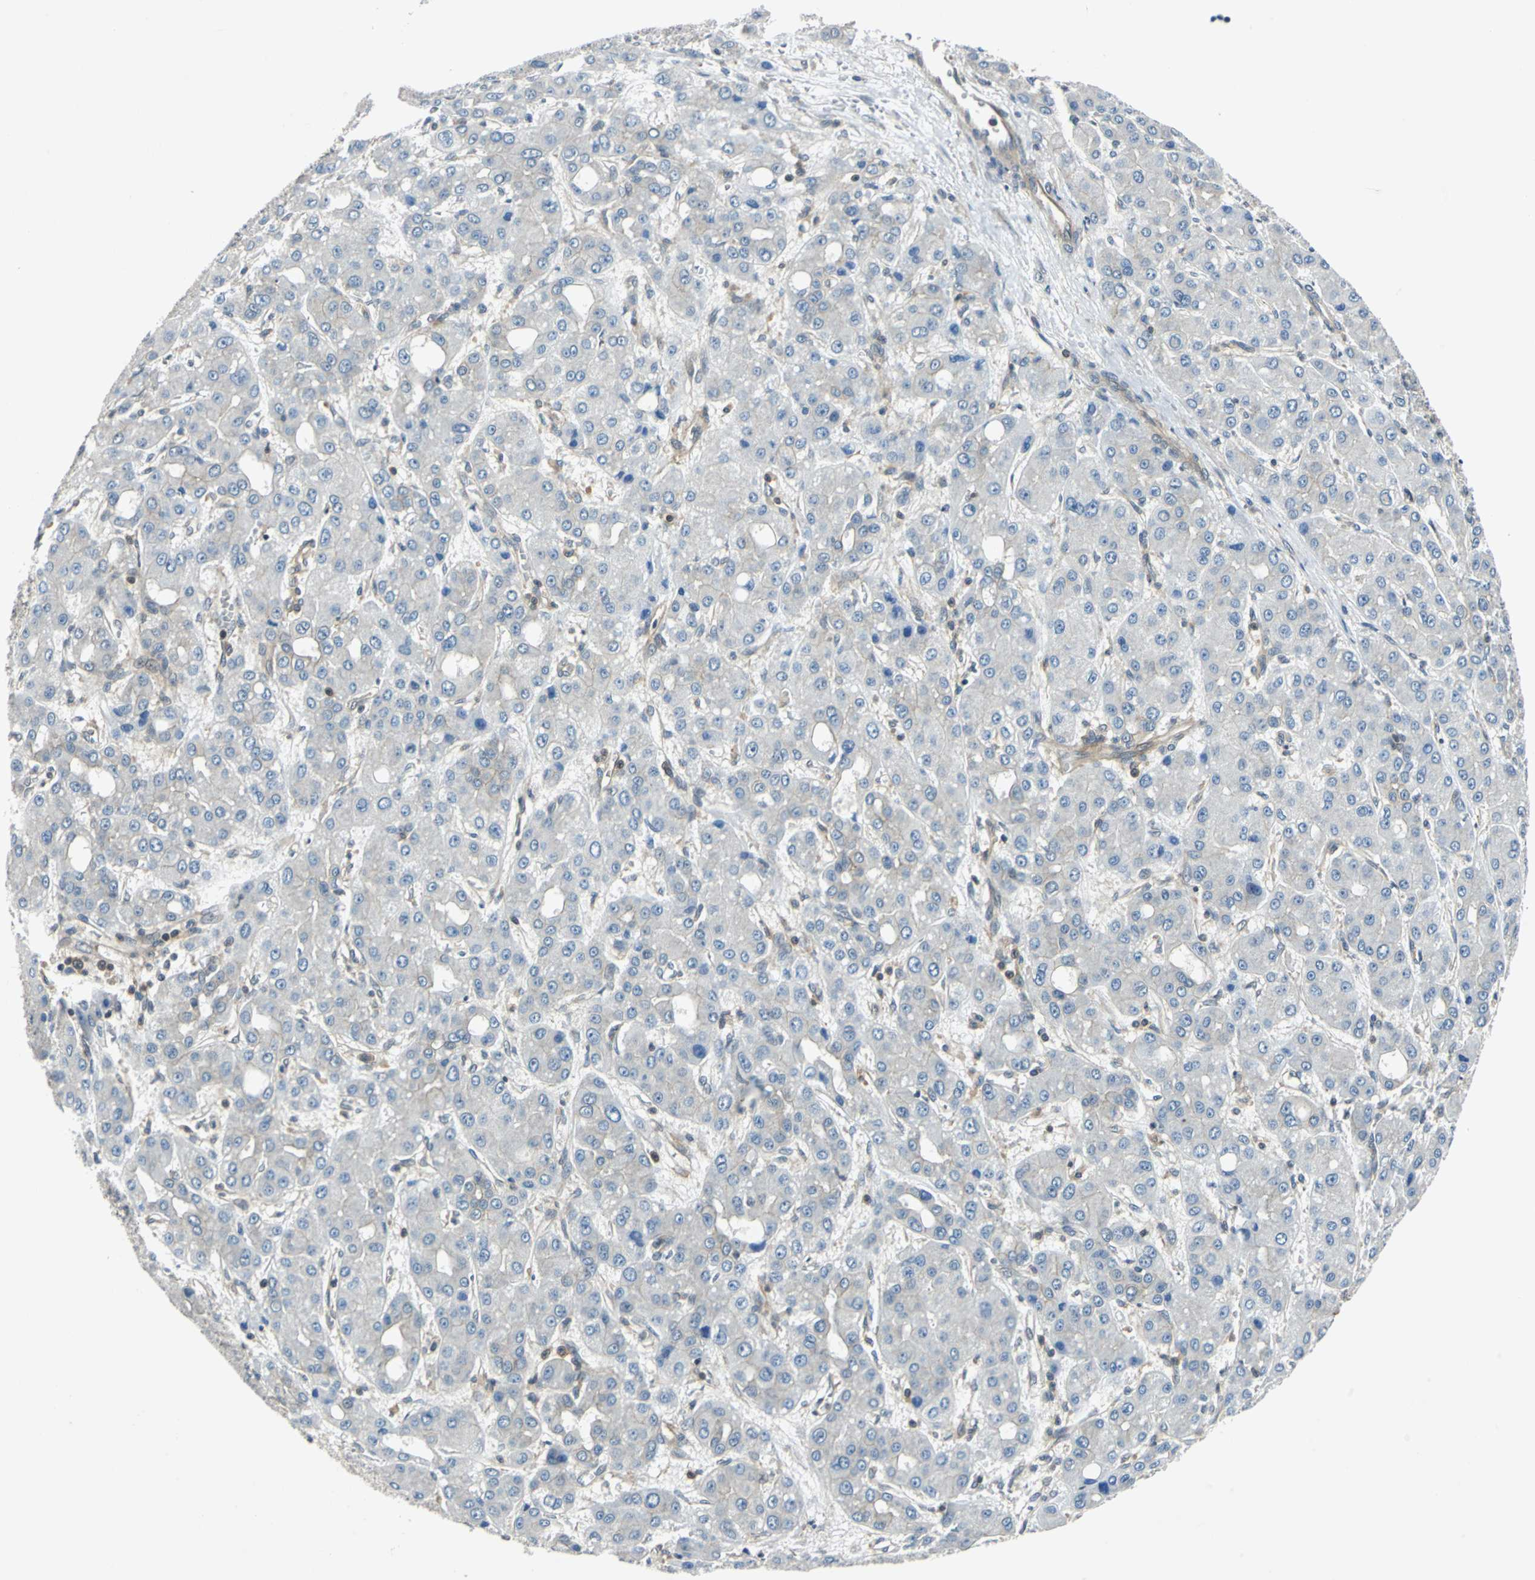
{"staining": {"intensity": "negative", "quantity": "none", "location": "none"}, "tissue": "liver cancer", "cell_type": "Tumor cells", "image_type": "cancer", "snomed": [{"axis": "morphology", "description": "Carcinoma, Hepatocellular, NOS"}, {"axis": "topography", "description": "Liver"}], "caption": "Tumor cells are negative for brown protein staining in liver cancer (hepatocellular carcinoma).", "gene": "ARPC3", "patient": {"sex": "male", "age": 55}}